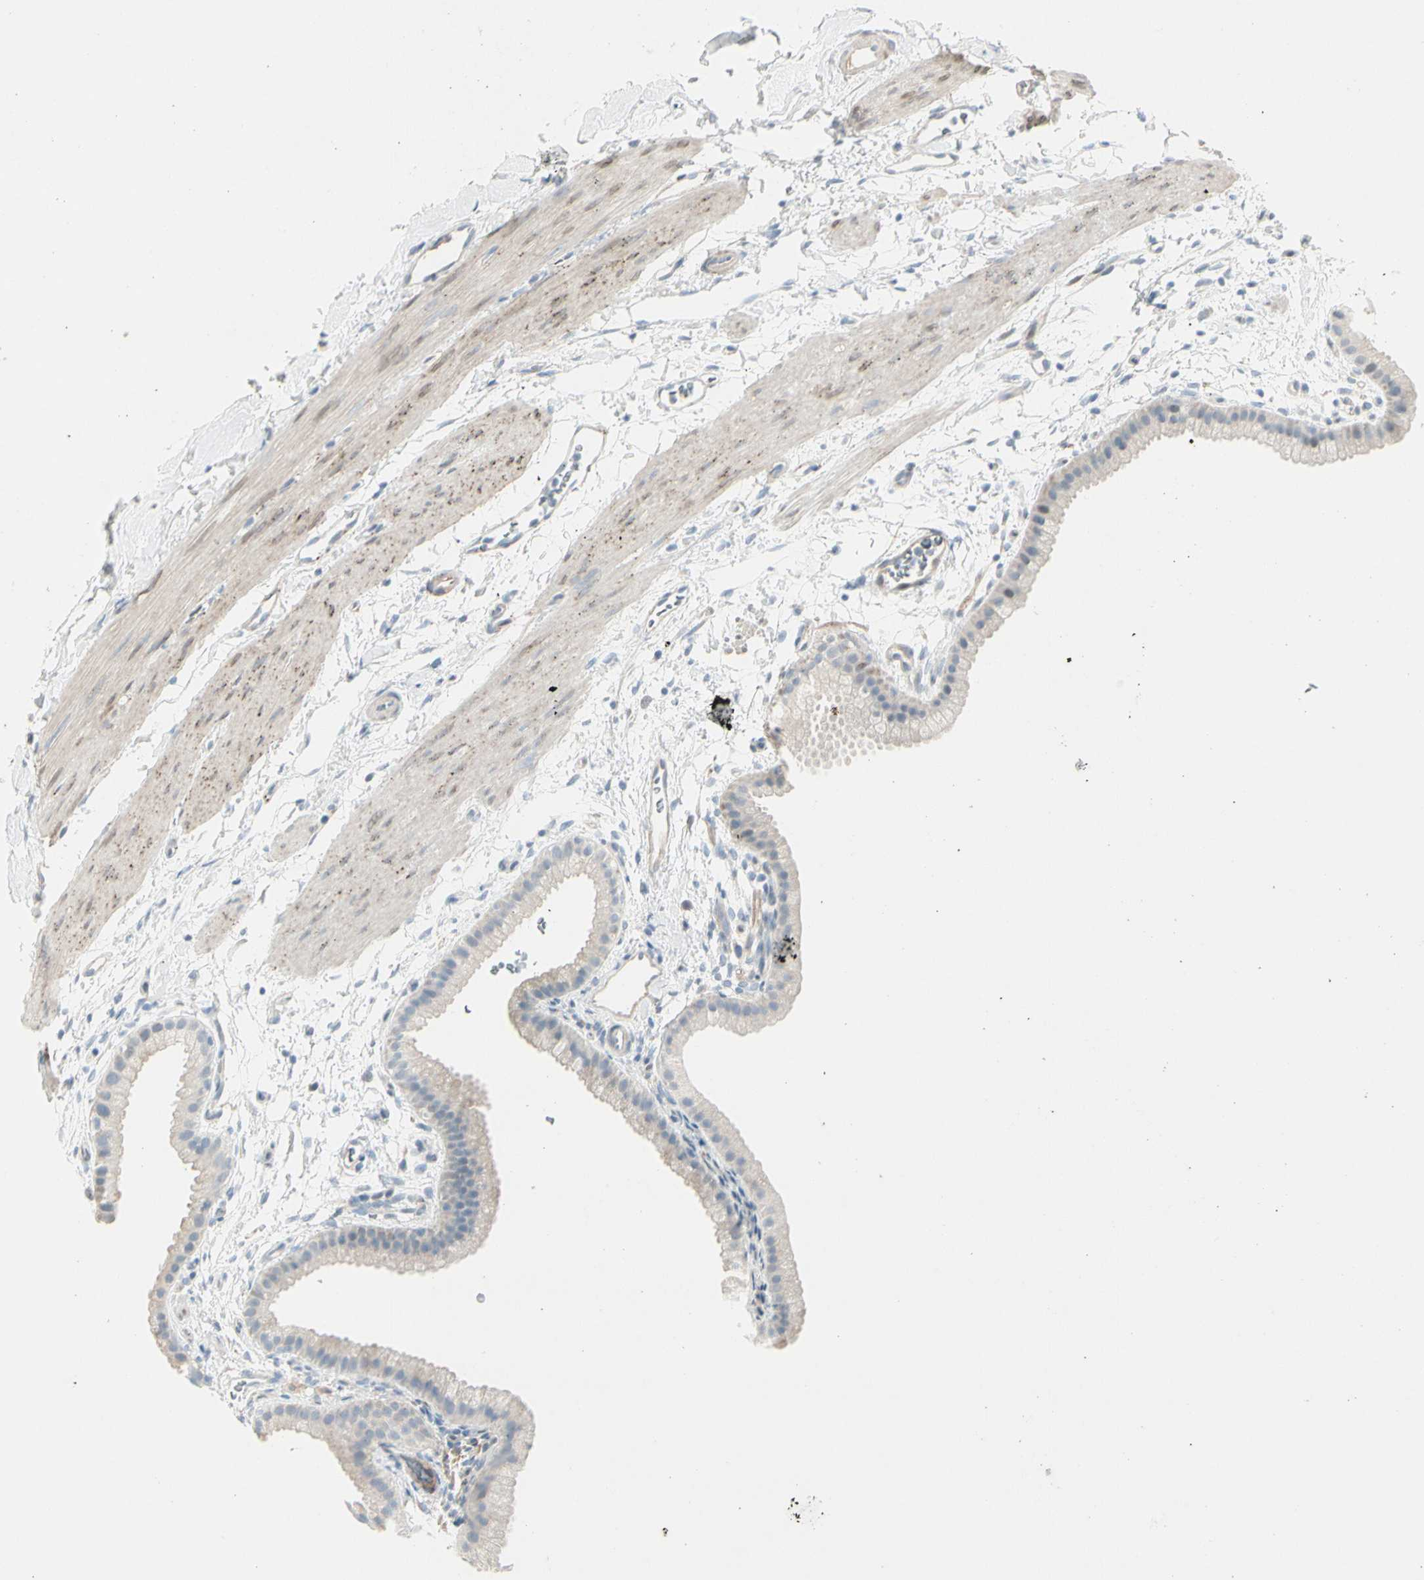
{"staining": {"intensity": "negative", "quantity": "none", "location": "none"}, "tissue": "gallbladder", "cell_type": "Glandular cells", "image_type": "normal", "snomed": [{"axis": "morphology", "description": "Normal tissue, NOS"}, {"axis": "topography", "description": "Gallbladder"}], "caption": "A high-resolution image shows IHC staining of unremarkable gallbladder, which demonstrates no significant expression in glandular cells. The staining was performed using DAB to visualize the protein expression in brown, while the nuclei were stained in blue with hematoxylin (Magnification: 20x).", "gene": "CACNA2D1", "patient": {"sex": "female", "age": 64}}